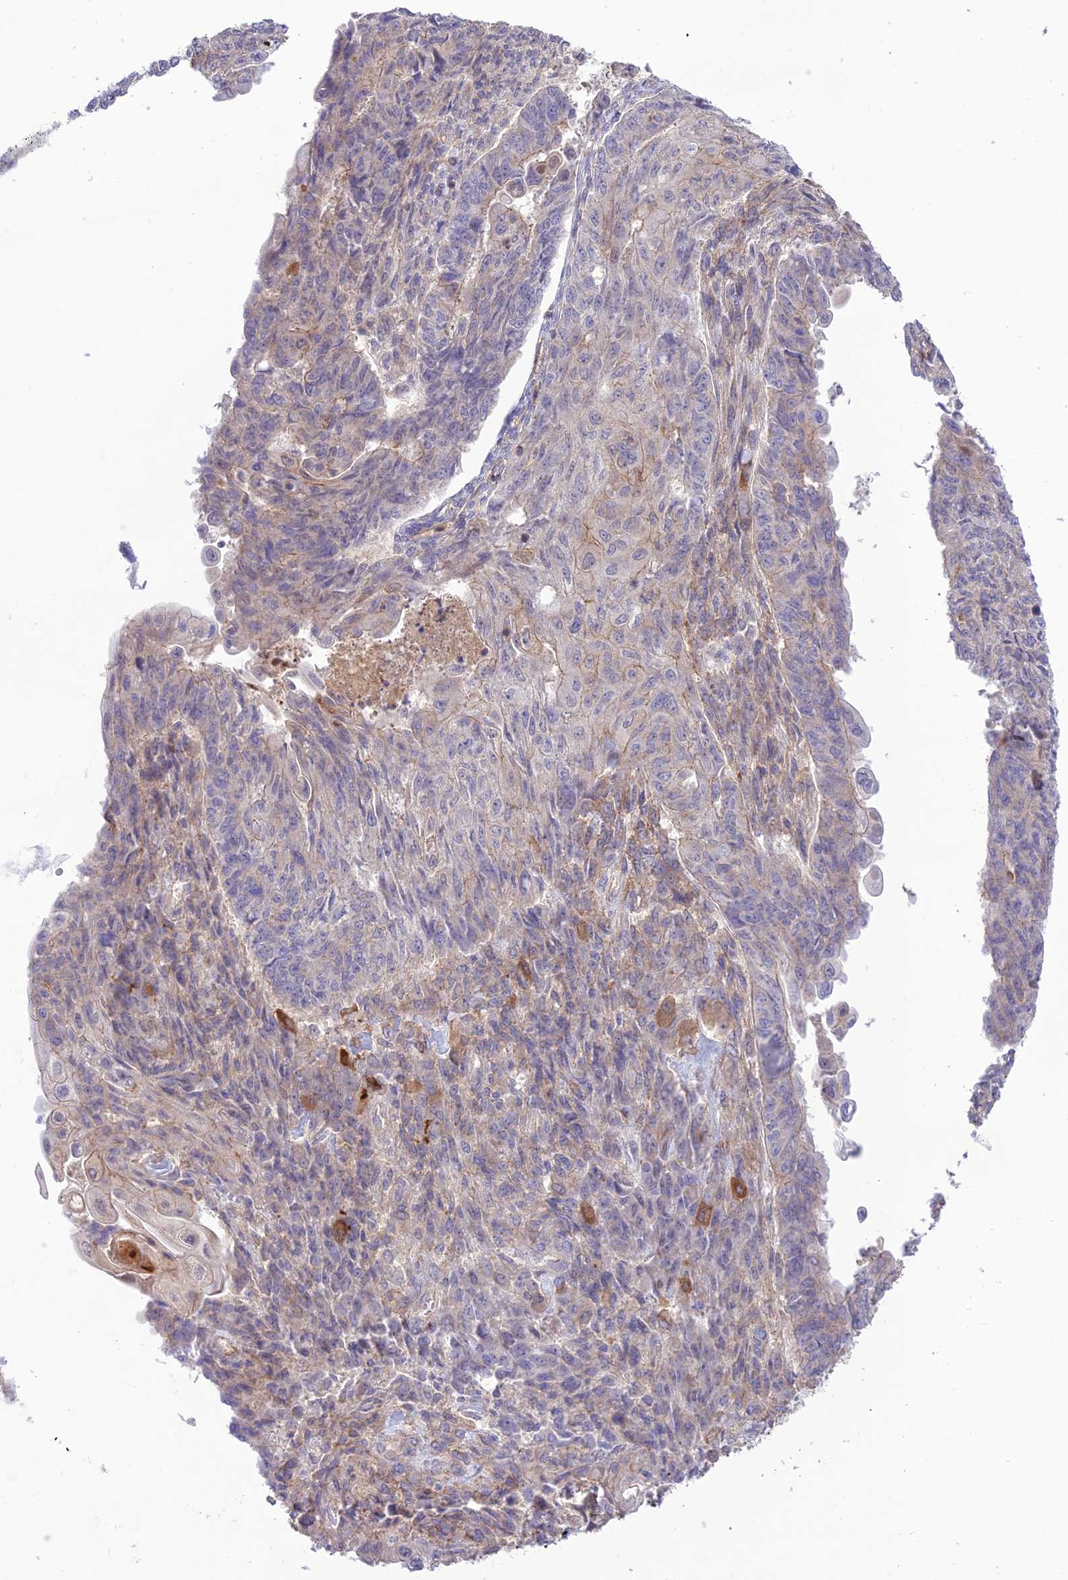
{"staining": {"intensity": "negative", "quantity": "none", "location": "none"}, "tissue": "endometrial cancer", "cell_type": "Tumor cells", "image_type": "cancer", "snomed": [{"axis": "morphology", "description": "Adenocarcinoma, NOS"}, {"axis": "topography", "description": "Endometrium"}], "caption": "Photomicrograph shows no protein positivity in tumor cells of endometrial cancer tissue.", "gene": "FCHSD1", "patient": {"sex": "female", "age": 32}}